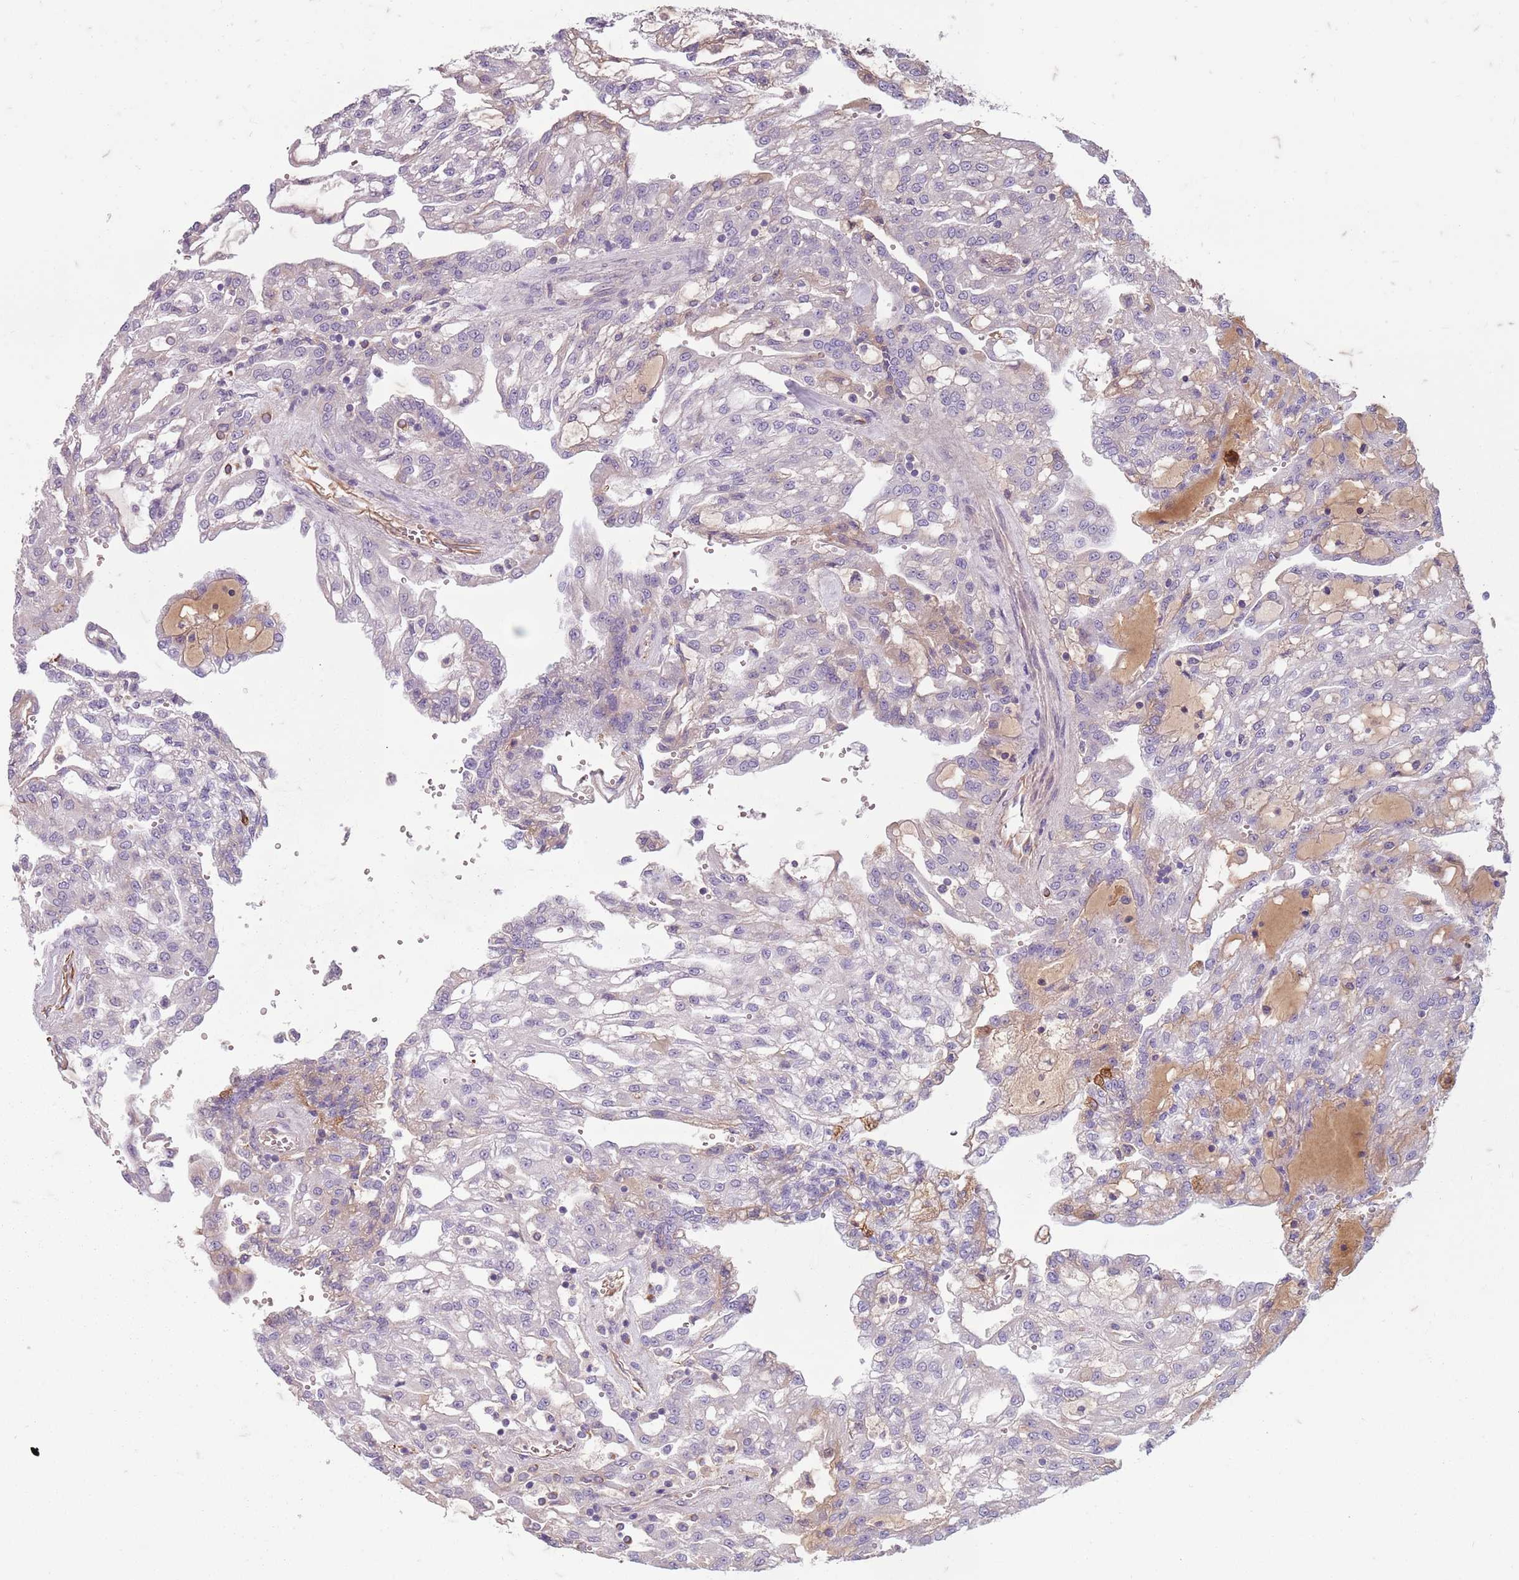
{"staining": {"intensity": "negative", "quantity": "none", "location": "none"}, "tissue": "renal cancer", "cell_type": "Tumor cells", "image_type": "cancer", "snomed": [{"axis": "morphology", "description": "Adenocarcinoma, NOS"}, {"axis": "topography", "description": "Kidney"}], "caption": "IHC photomicrograph of neoplastic tissue: renal adenocarcinoma stained with DAB (3,3'-diaminobenzidine) shows no significant protein positivity in tumor cells.", "gene": "TAS2R38", "patient": {"sex": "male", "age": 63}}